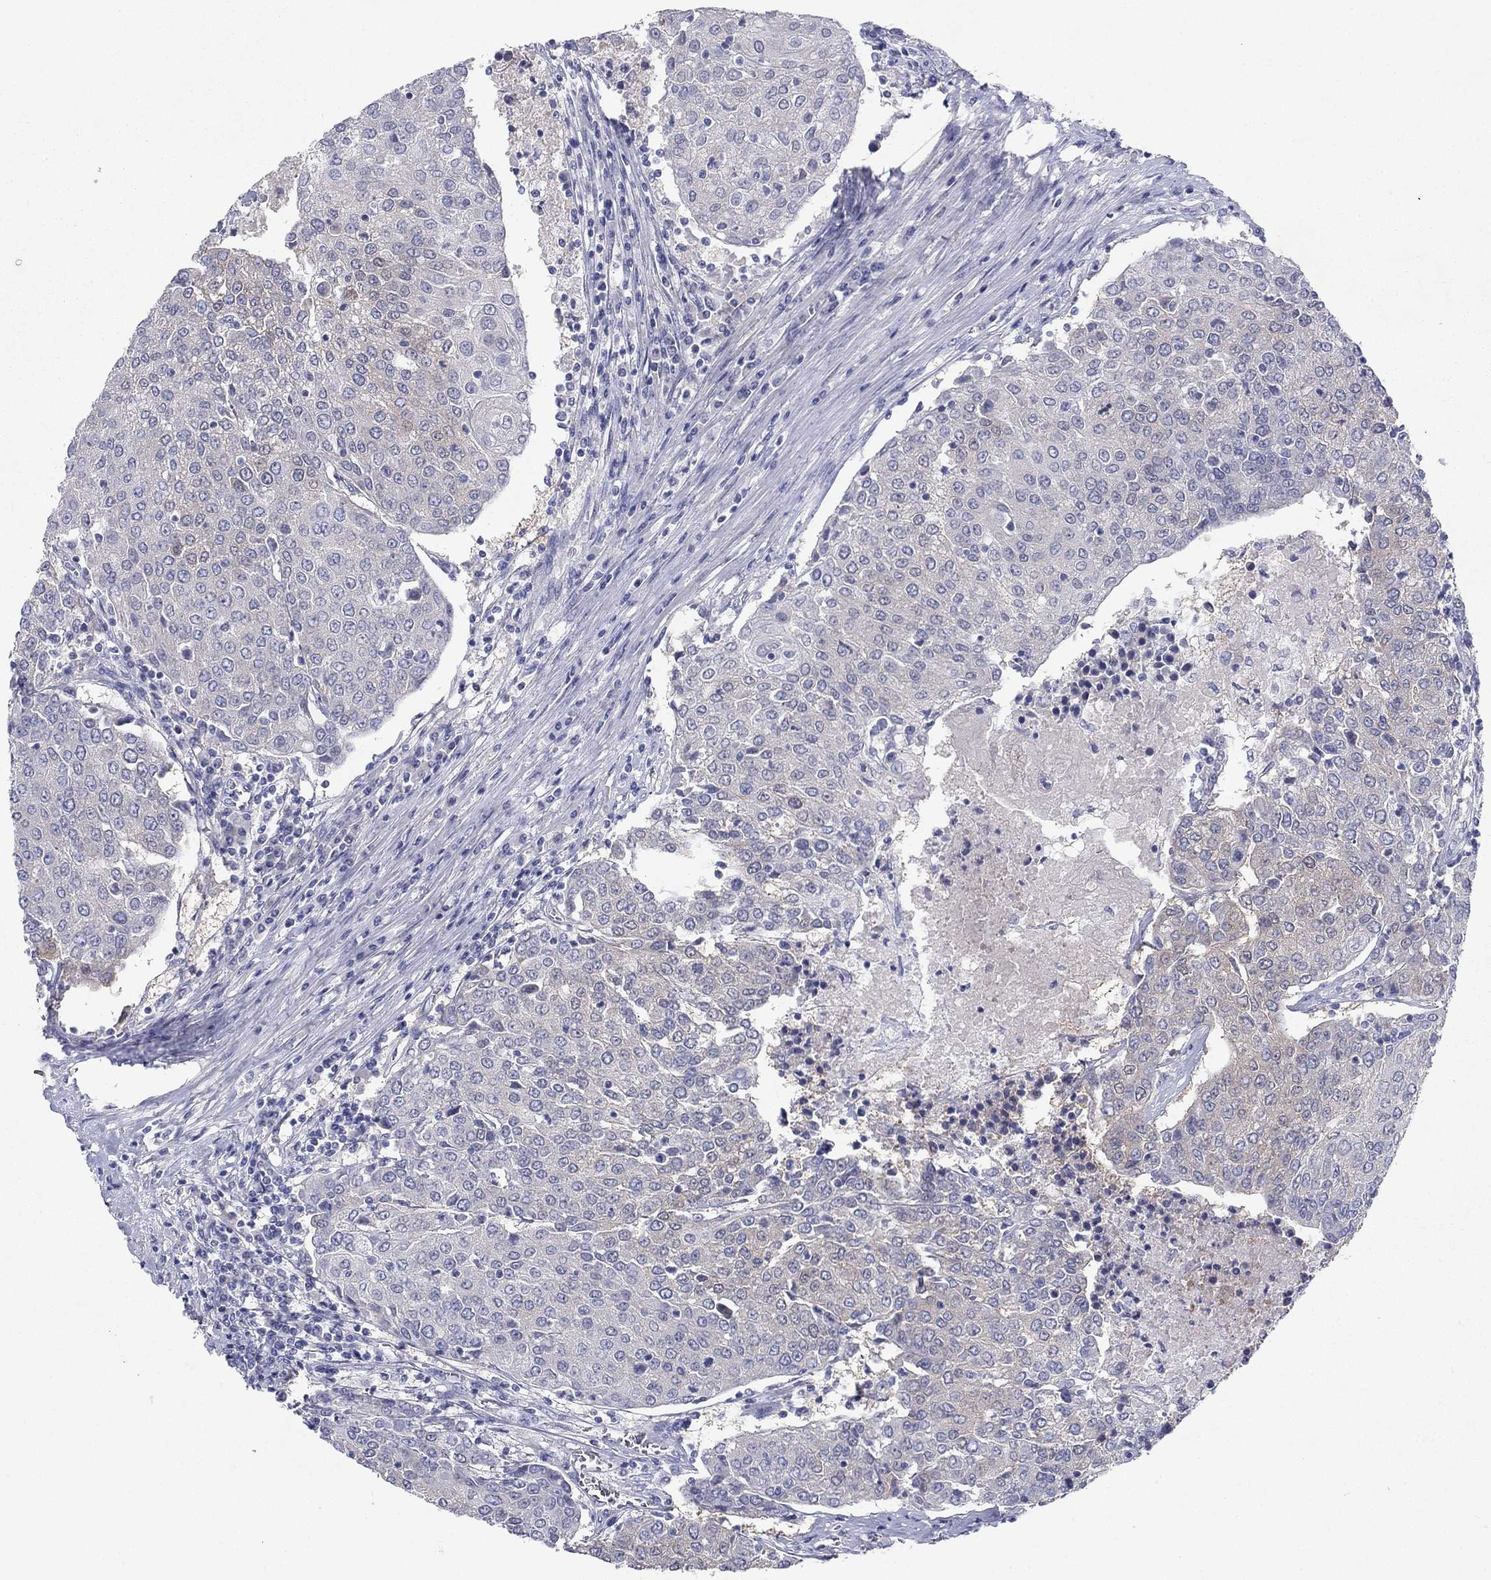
{"staining": {"intensity": "weak", "quantity": "<25%", "location": "cytoplasmic/membranous"}, "tissue": "urothelial cancer", "cell_type": "Tumor cells", "image_type": "cancer", "snomed": [{"axis": "morphology", "description": "Urothelial carcinoma, High grade"}, {"axis": "topography", "description": "Urinary bladder"}], "caption": "A high-resolution photomicrograph shows IHC staining of high-grade urothelial carcinoma, which shows no significant positivity in tumor cells.", "gene": "PLS1", "patient": {"sex": "female", "age": 85}}